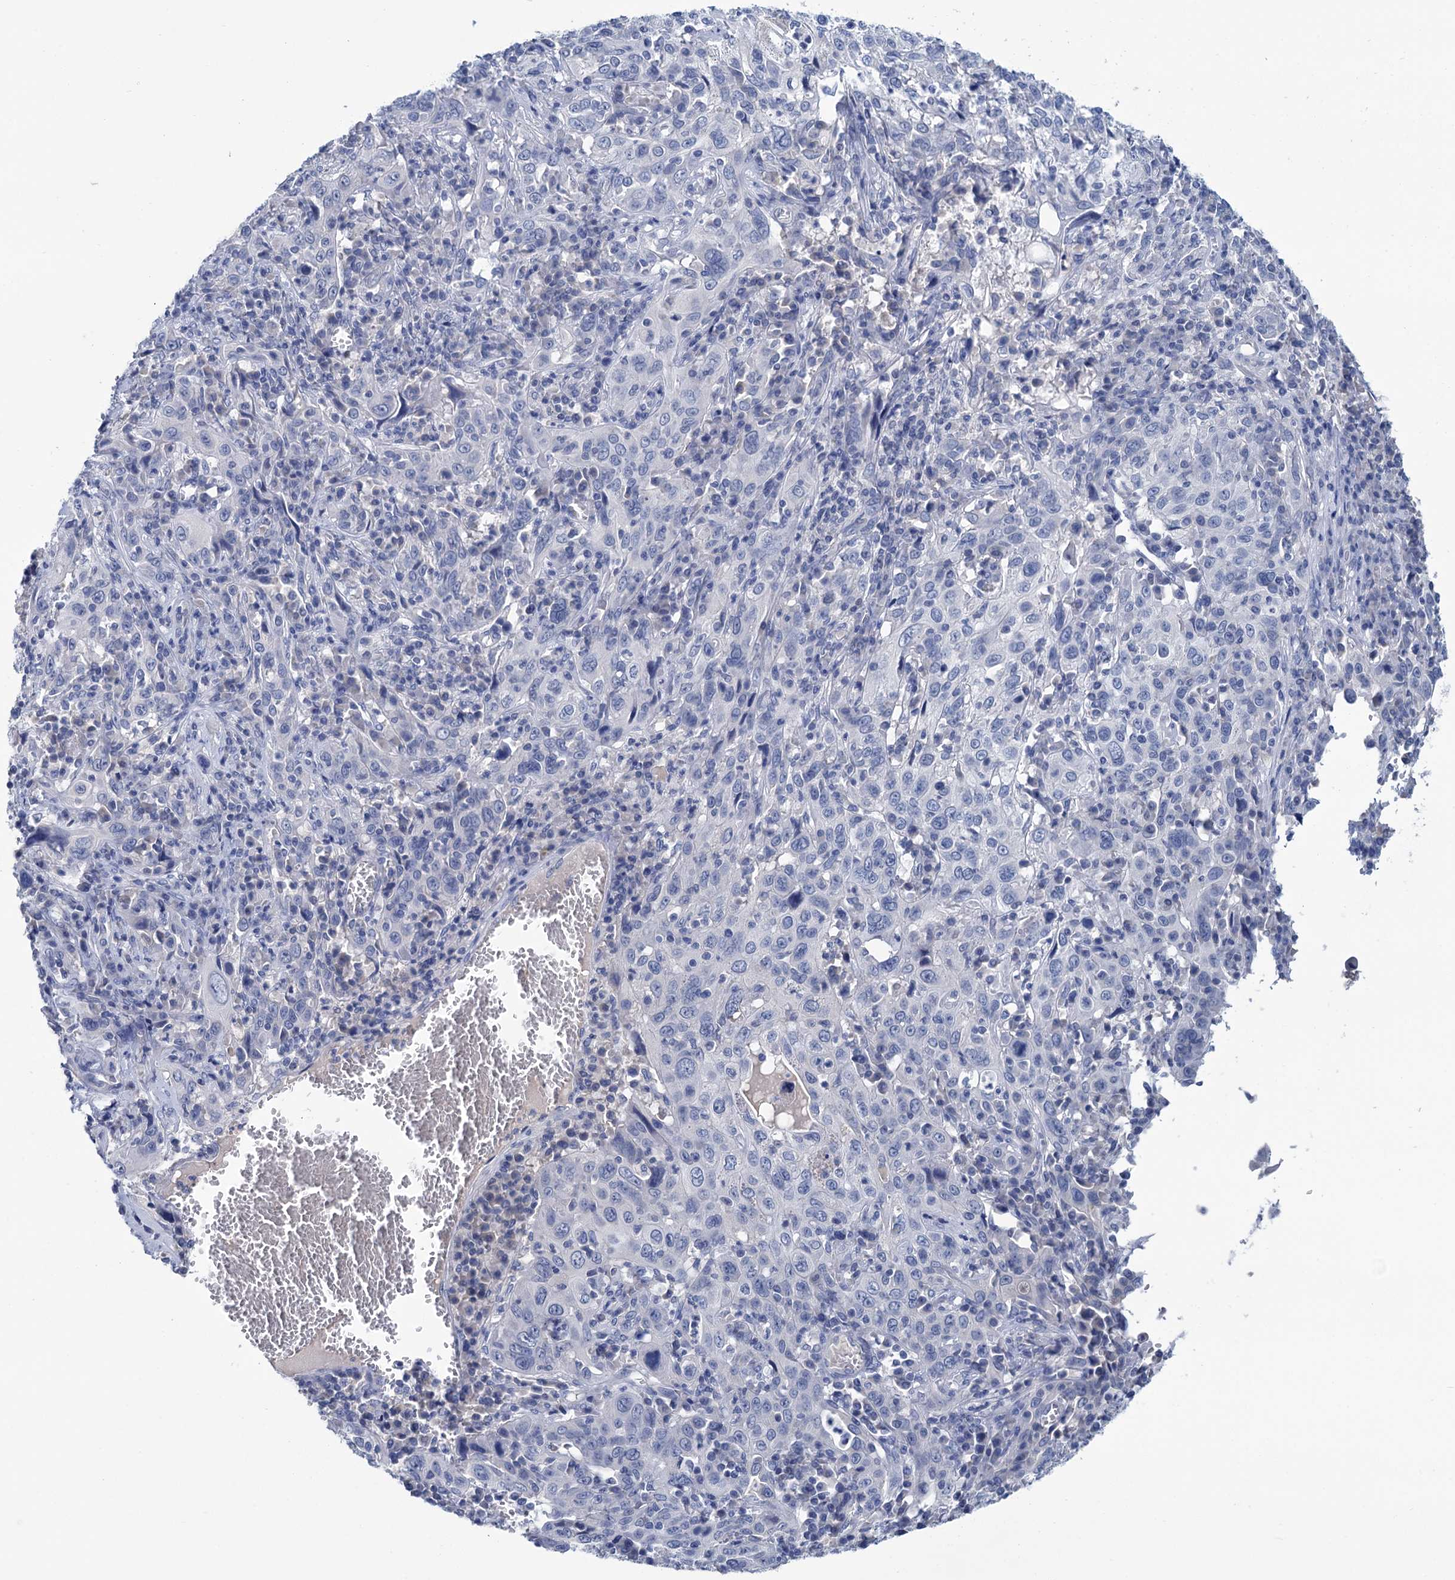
{"staining": {"intensity": "negative", "quantity": "none", "location": "none"}, "tissue": "cervical cancer", "cell_type": "Tumor cells", "image_type": "cancer", "snomed": [{"axis": "morphology", "description": "Squamous cell carcinoma, NOS"}, {"axis": "topography", "description": "Cervix"}], "caption": "The immunohistochemistry (IHC) image has no significant positivity in tumor cells of cervical squamous cell carcinoma tissue. Brightfield microscopy of immunohistochemistry stained with DAB (brown) and hematoxylin (blue), captured at high magnification.", "gene": "MYOZ3", "patient": {"sex": "female", "age": 46}}